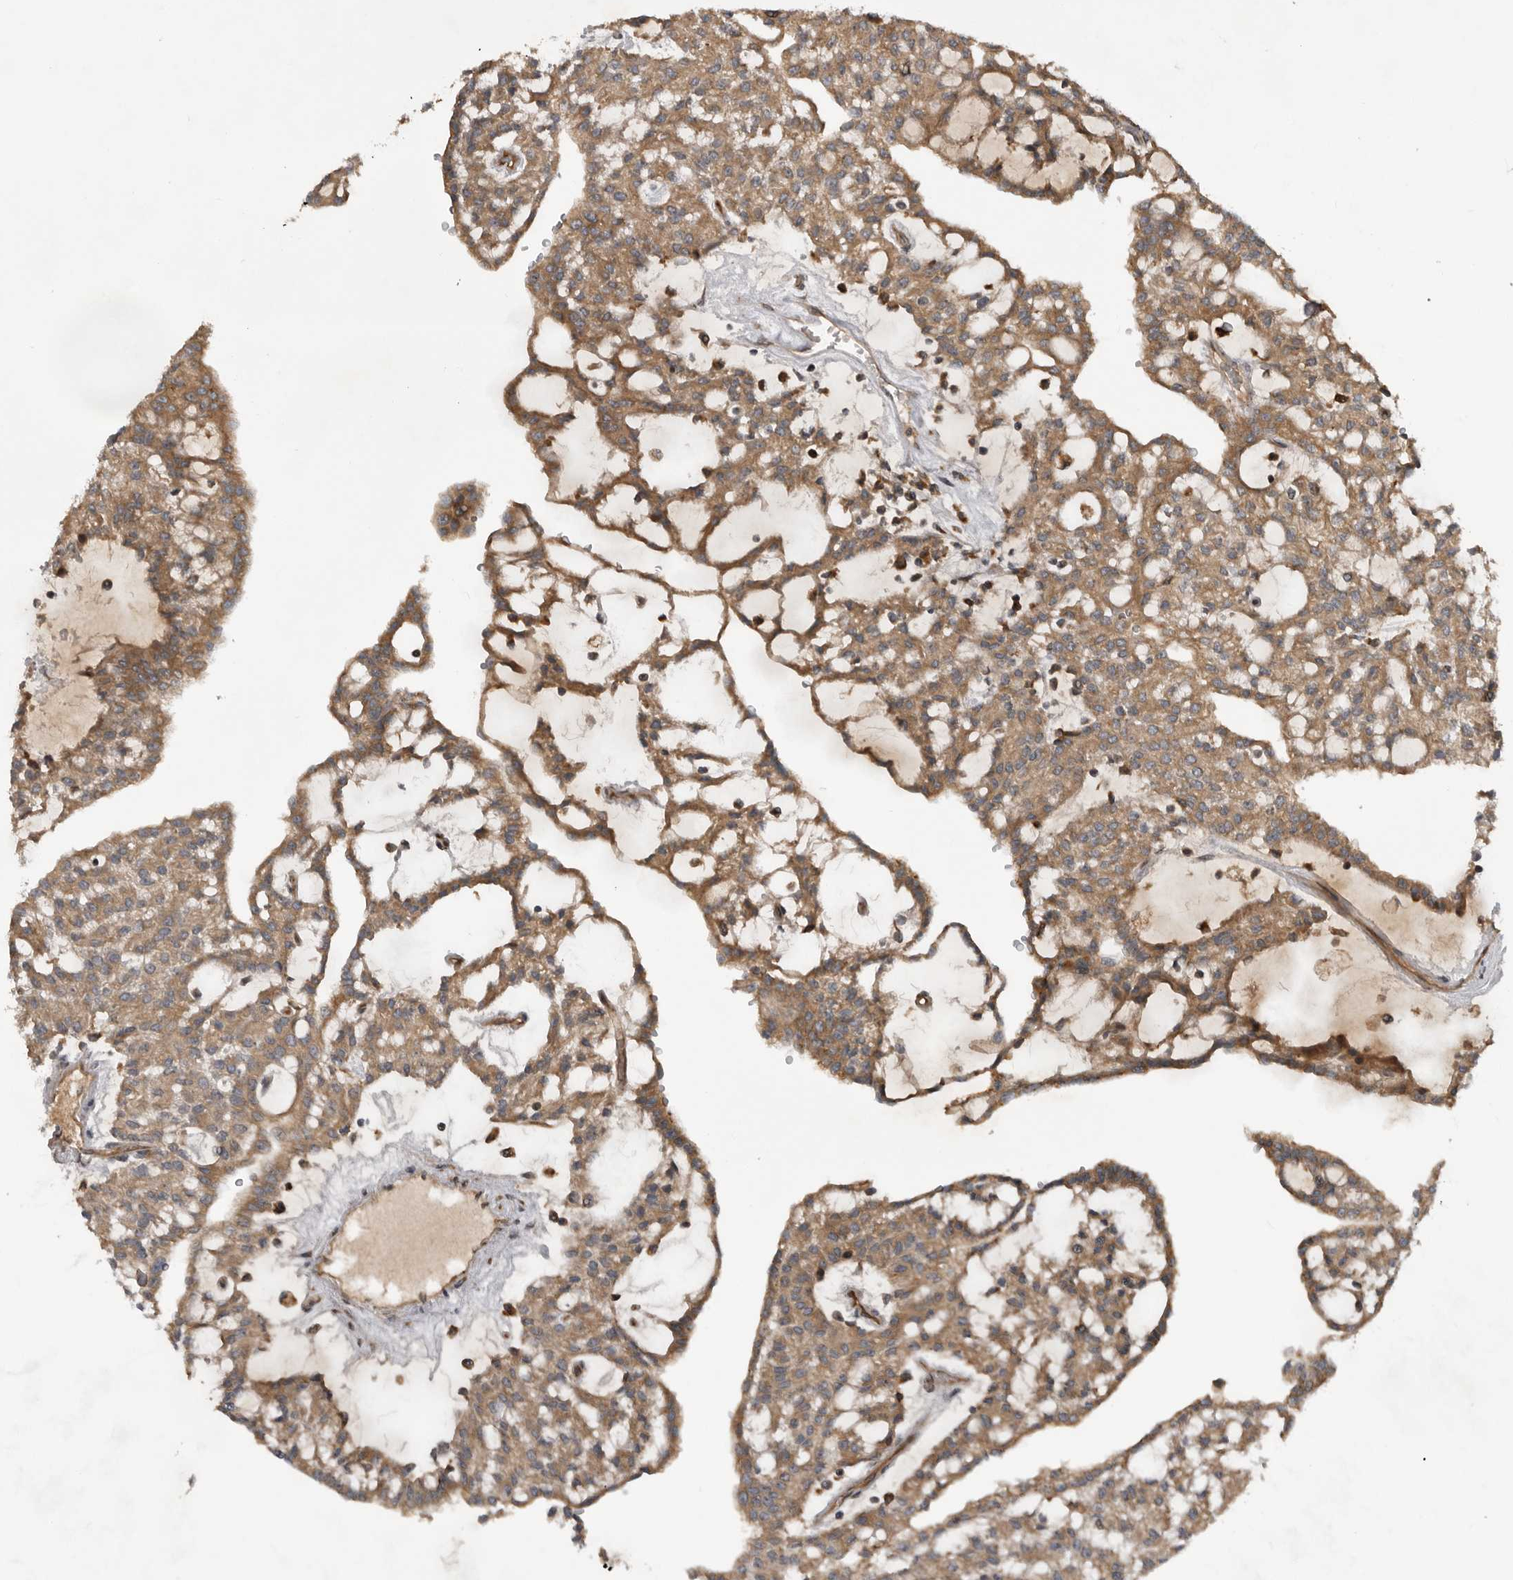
{"staining": {"intensity": "moderate", "quantity": ">75%", "location": "cytoplasmic/membranous"}, "tissue": "renal cancer", "cell_type": "Tumor cells", "image_type": "cancer", "snomed": [{"axis": "morphology", "description": "Adenocarcinoma, NOS"}, {"axis": "topography", "description": "Kidney"}], "caption": "A histopathology image showing moderate cytoplasmic/membranous staining in about >75% of tumor cells in renal adenocarcinoma, as visualized by brown immunohistochemical staining.", "gene": "RAB3GAP2", "patient": {"sex": "male", "age": 63}}